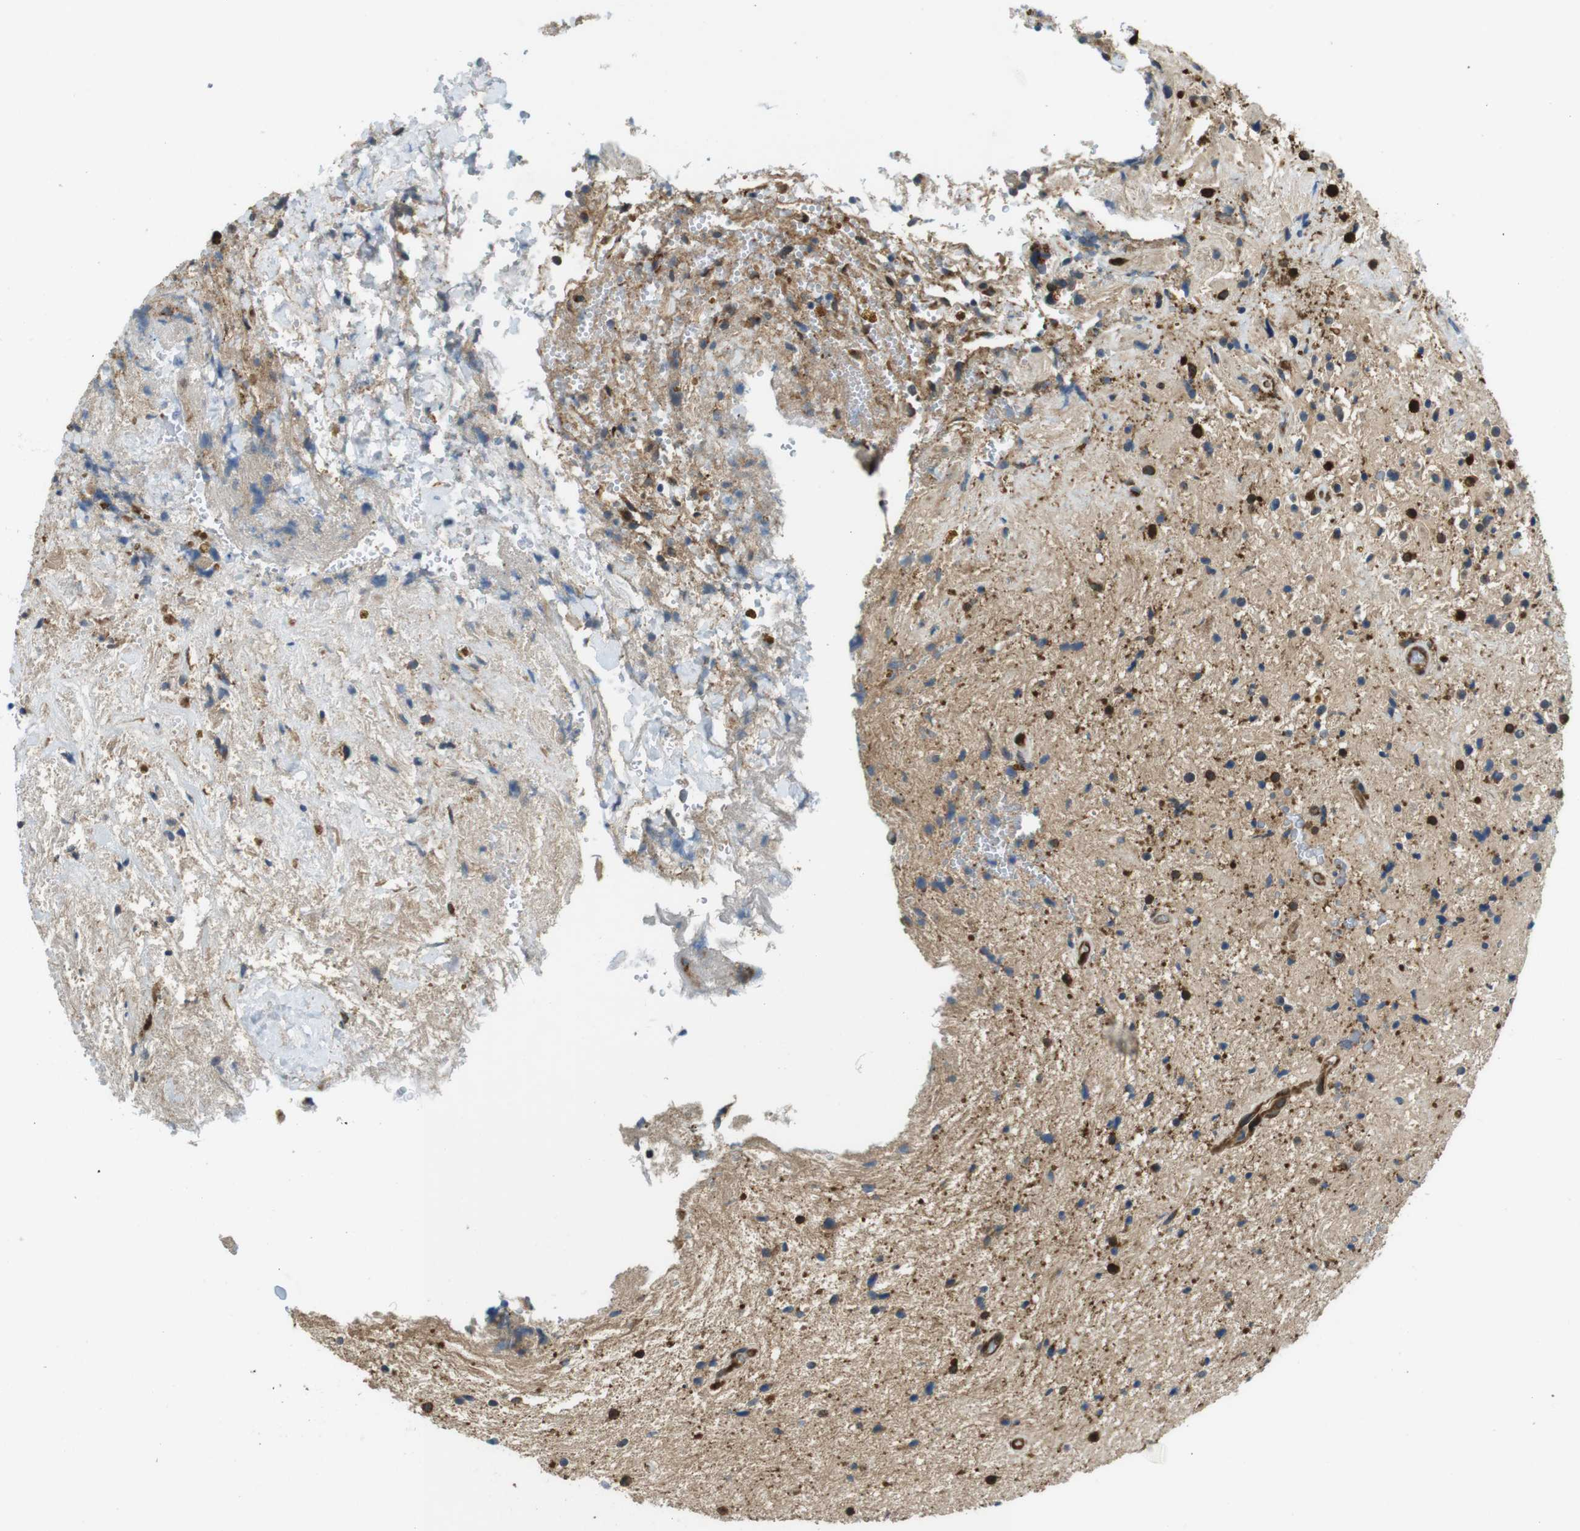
{"staining": {"intensity": "strong", "quantity": "<25%", "location": "cytoplasmic/membranous"}, "tissue": "glioma", "cell_type": "Tumor cells", "image_type": "cancer", "snomed": [{"axis": "morphology", "description": "Glioma, malignant, High grade"}, {"axis": "topography", "description": "Brain"}], "caption": "A micrograph of malignant high-grade glioma stained for a protein displays strong cytoplasmic/membranous brown staining in tumor cells.", "gene": "PALD1", "patient": {"sex": "male", "age": 33}}